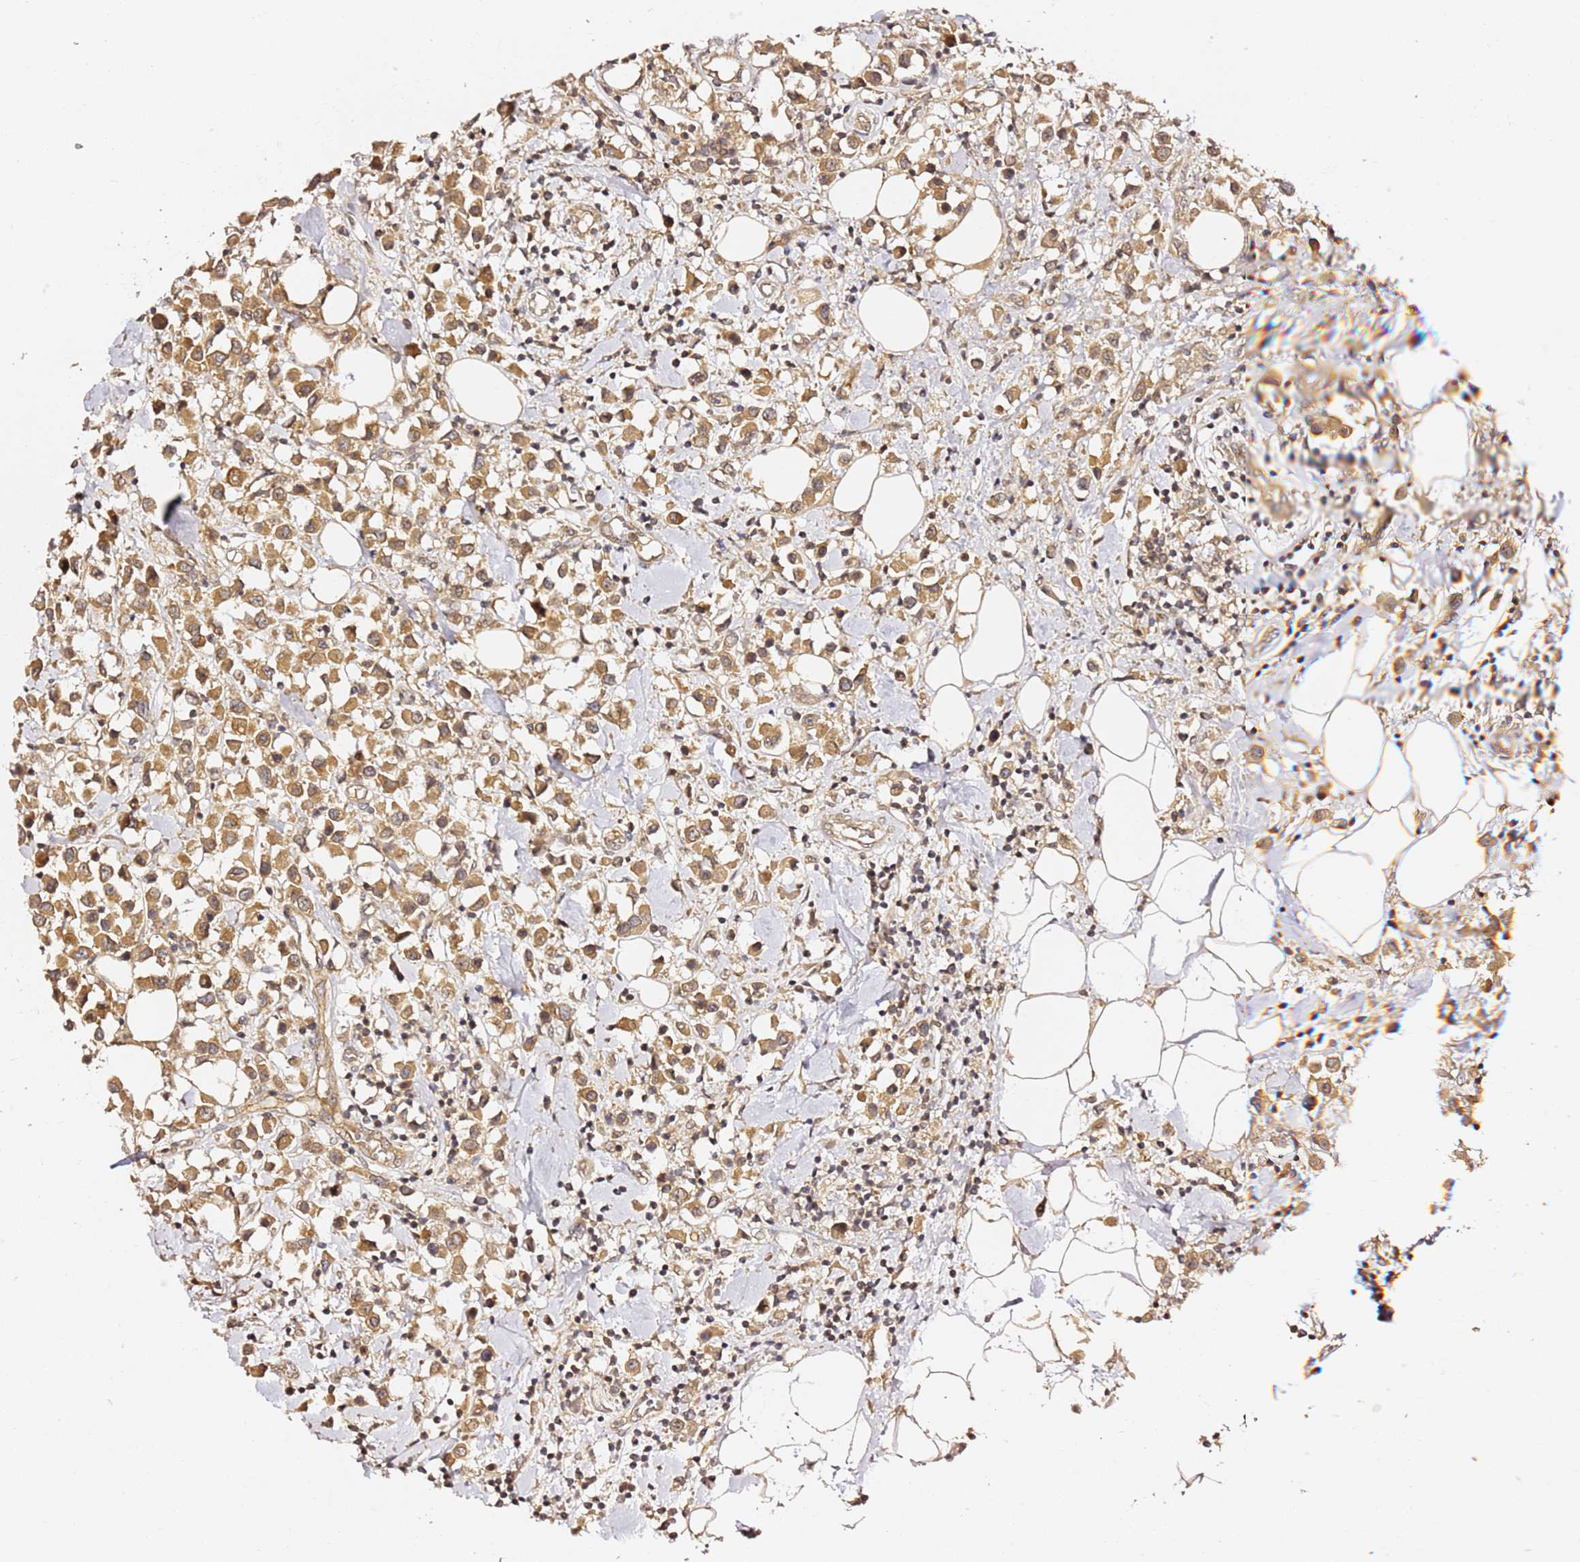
{"staining": {"intensity": "moderate", "quantity": ">75%", "location": "cytoplasmic/membranous"}, "tissue": "breast cancer", "cell_type": "Tumor cells", "image_type": "cancer", "snomed": [{"axis": "morphology", "description": "Duct carcinoma"}, {"axis": "topography", "description": "Breast"}], "caption": "A medium amount of moderate cytoplasmic/membranous positivity is present in about >75% of tumor cells in breast cancer tissue.", "gene": "OSBPL2", "patient": {"sex": "female", "age": 61}}